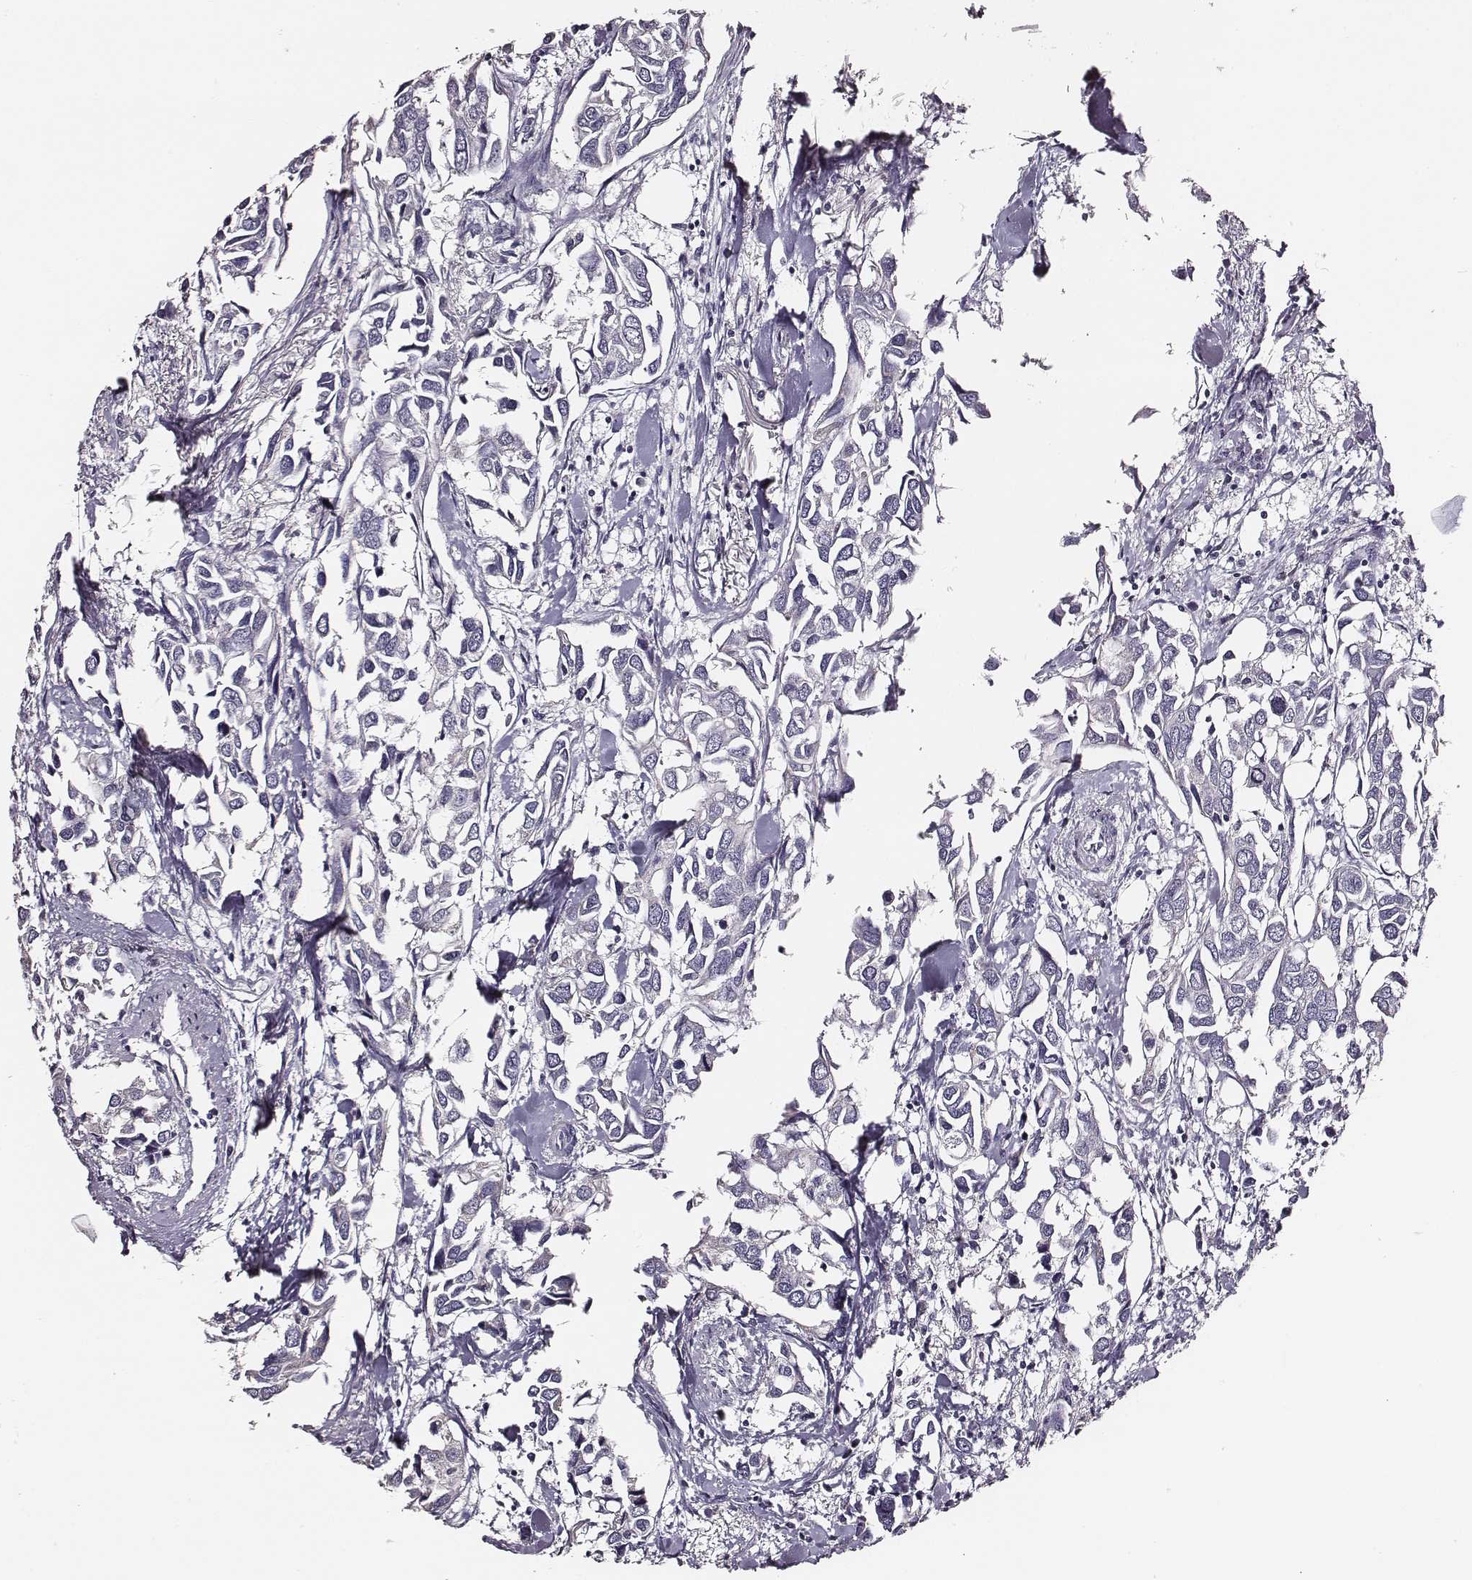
{"staining": {"intensity": "moderate", "quantity": "<25%", "location": "cytoplasmic/membranous"}, "tissue": "breast cancer", "cell_type": "Tumor cells", "image_type": "cancer", "snomed": [{"axis": "morphology", "description": "Duct carcinoma"}, {"axis": "topography", "description": "Breast"}], "caption": "Approximately <25% of tumor cells in infiltrating ductal carcinoma (breast) demonstrate moderate cytoplasmic/membranous protein positivity as visualized by brown immunohistochemical staining.", "gene": "AADAT", "patient": {"sex": "female", "age": 83}}